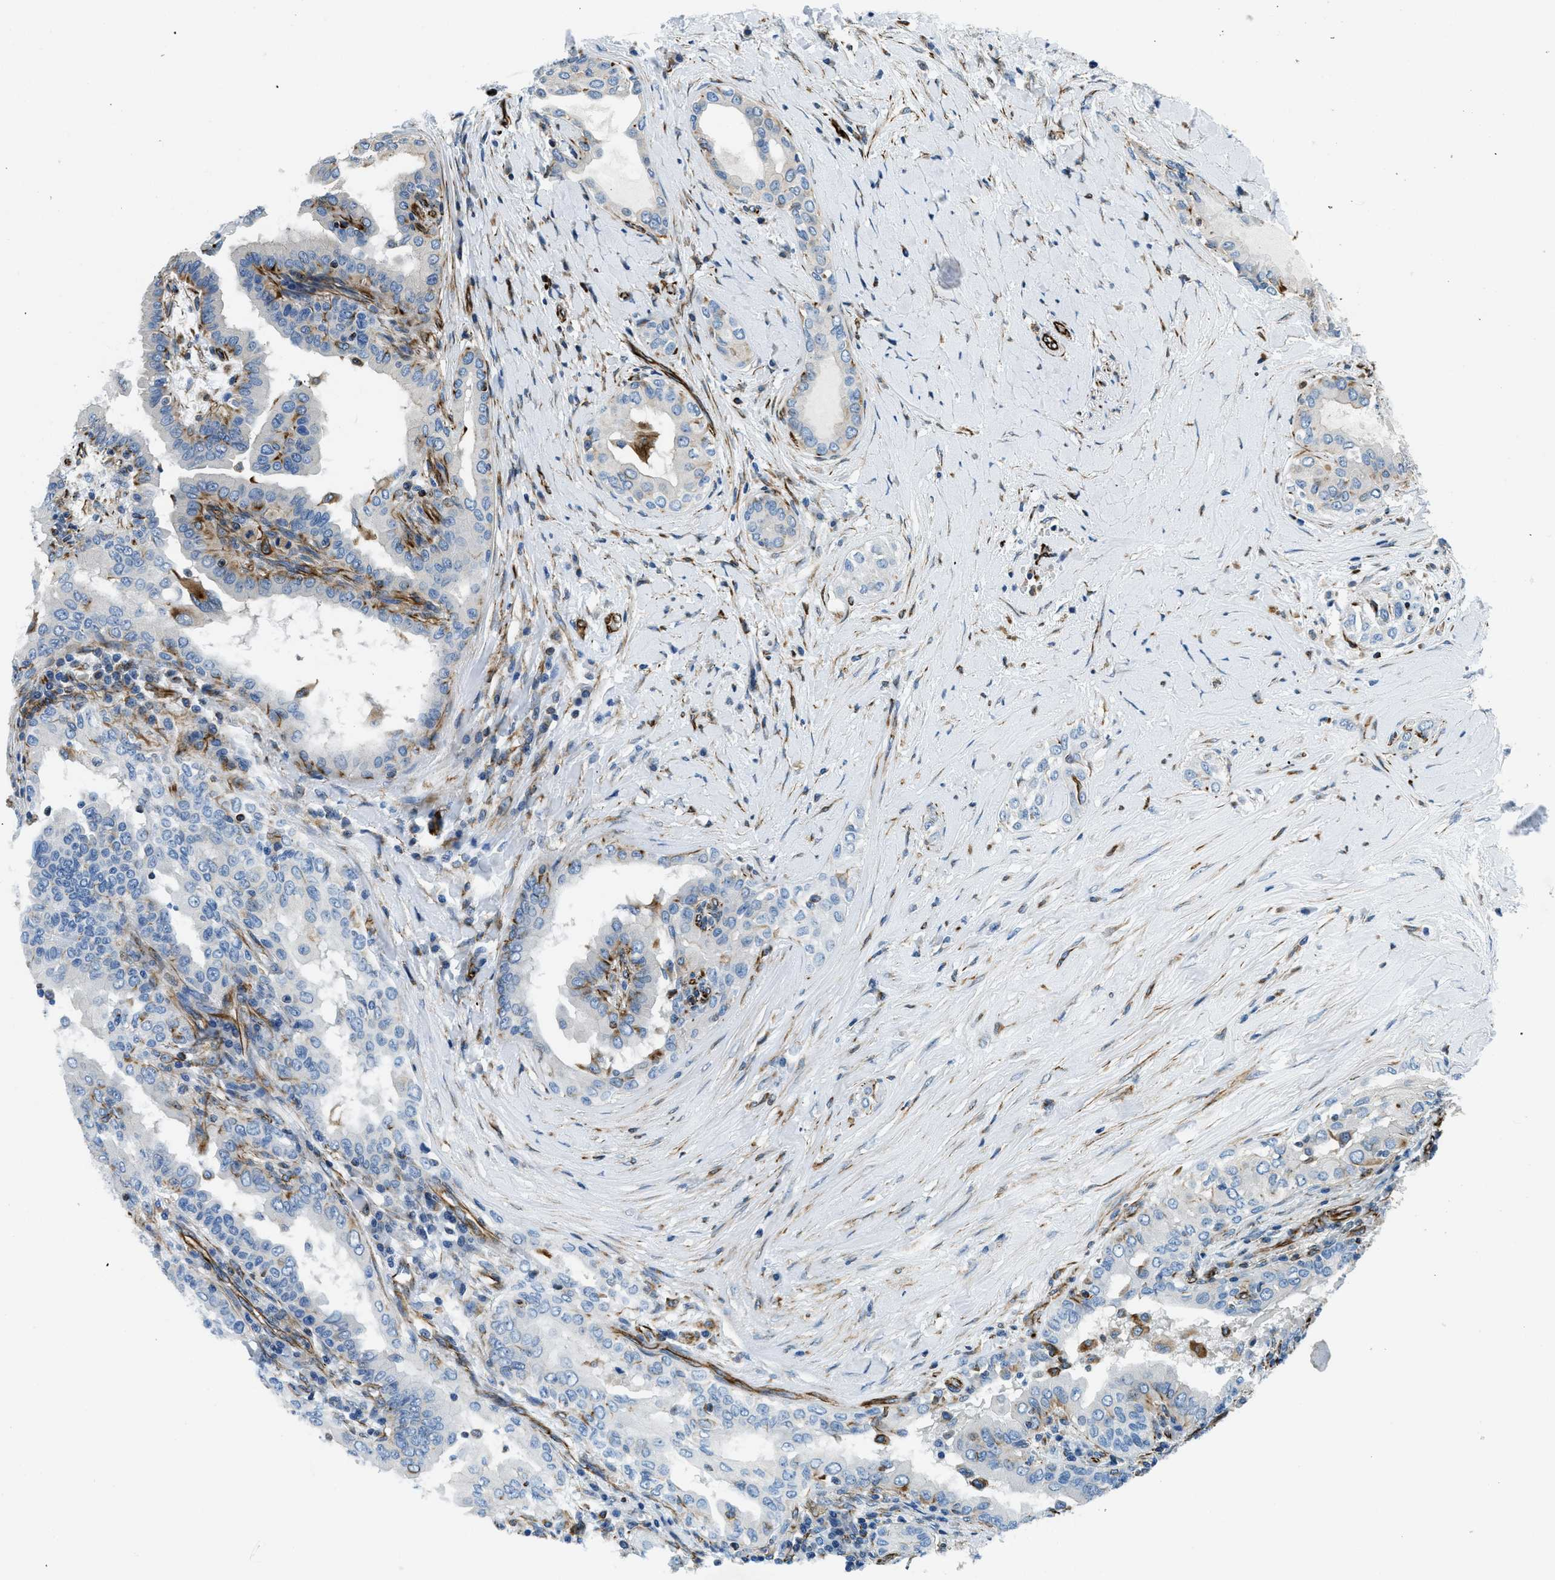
{"staining": {"intensity": "negative", "quantity": "none", "location": "none"}, "tissue": "thyroid cancer", "cell_type": "Tumor cells", "image_type": "cancer", "snomed": [{"axis": "morphology", "description": "Papillary adenocarcinoma, NOS"}, {"axis": "topography", "description": "Thyroid gland"}], "caption": "Tumor cells are negative for protein expression in human thyroid cancer.", "gene": "GNS", "patient": {"sex": "male", "age": 33}}